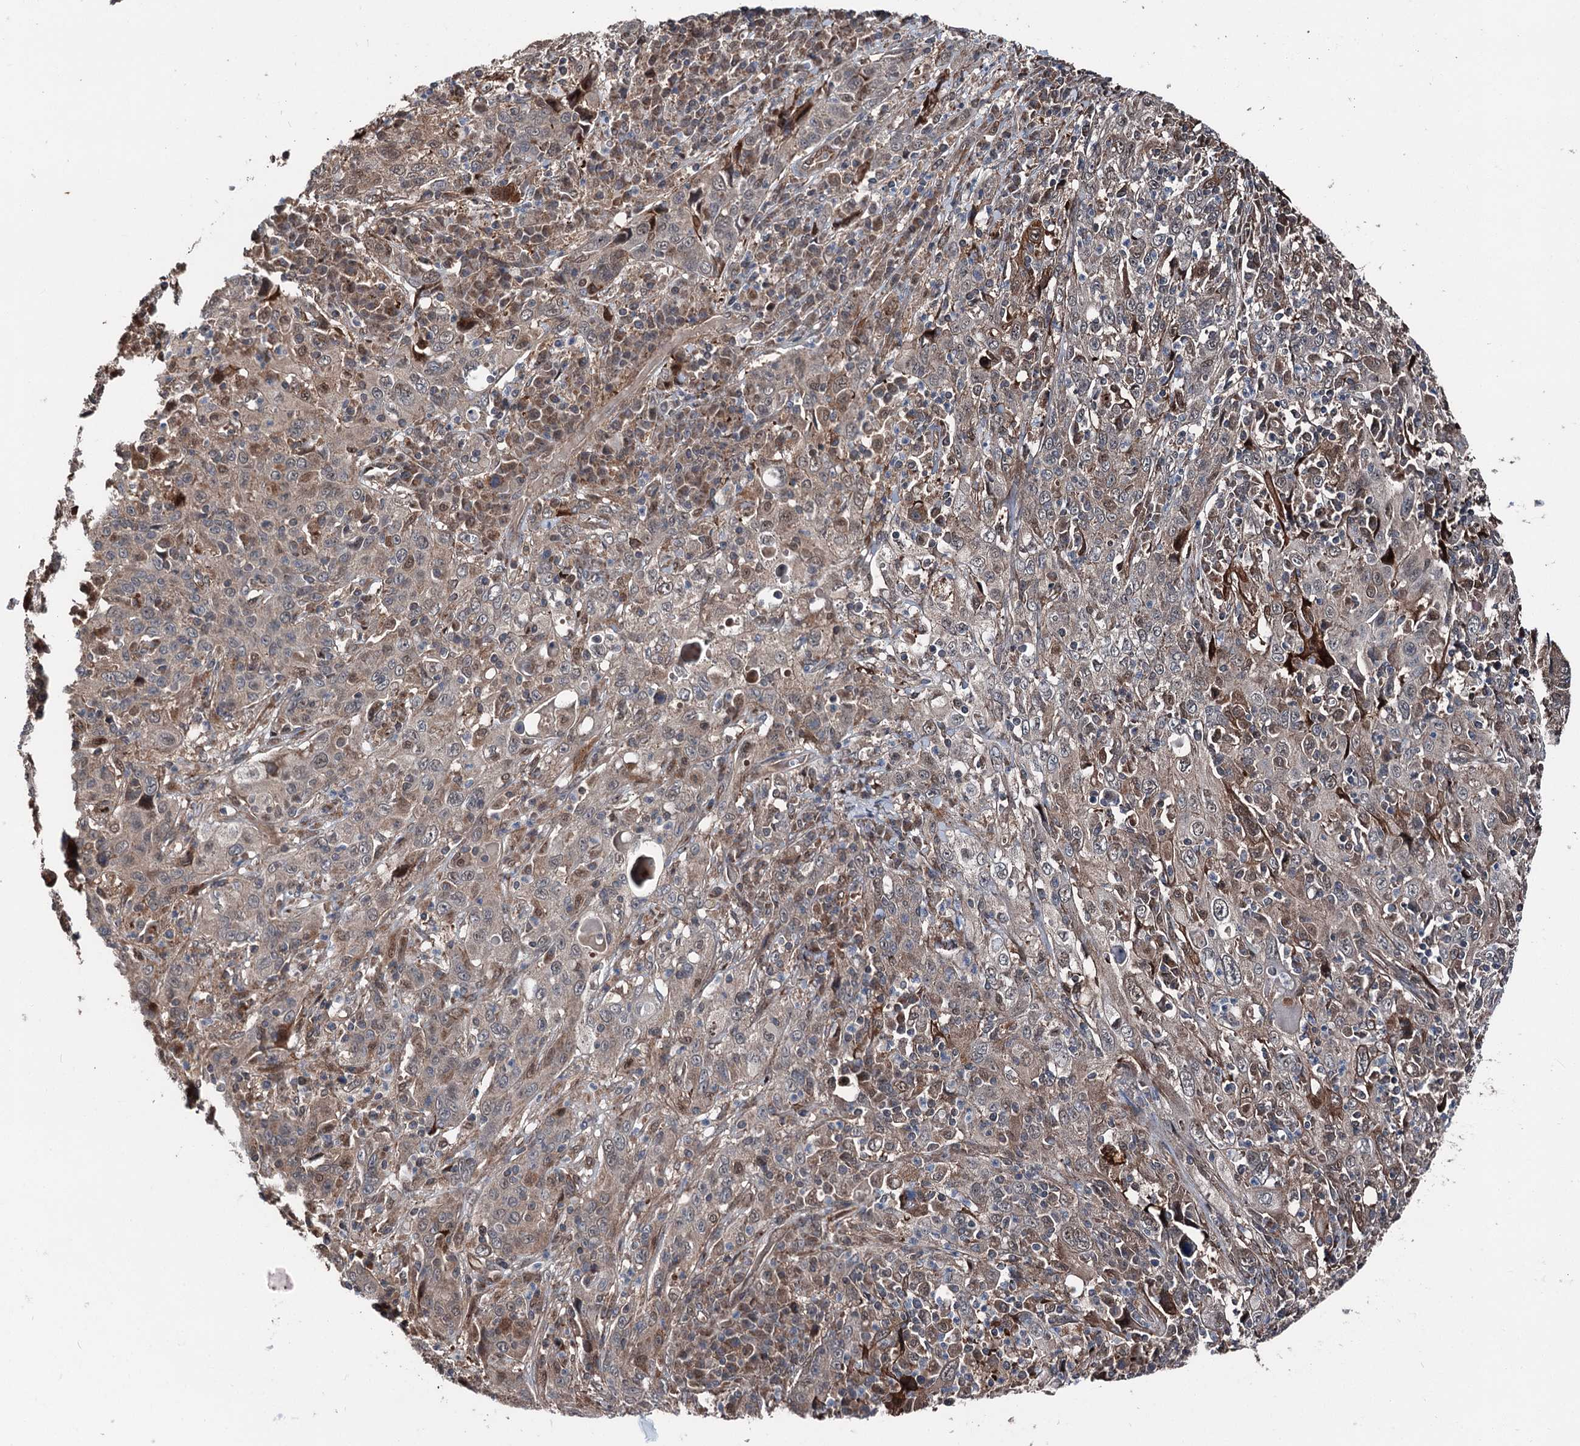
{"staining": {"intensity": "moderate", "quantity": "25%-75%", "location": "cytoplasmic/membranous"}, "tissue": "cervical cancer", "cell_type": "Tumor cells", "image_type": "cancer", "snomed": [{"axis": "morphology", "description": "Squamous cell carcinoma, NOS"}, {"axis": "topography", "description": "Cervix"}], "caption": "Immunohistochemistry (IHC) staining of cervical squamous cell carcinoma, which exhibits medium levels of moderate cytoplasmic/membranous staining in approximately 25%-75% of tumor cells indicating moderate cytoplasmic/membranous protein positivity. The staining was performed using DAB (3,3'-diaminobenzidine) (brown) for protein detection and nuclei were counterstained in hematoxylin (blue).", "gene": "PSMD13", "patient": {"sex": "female", "age": 46}}